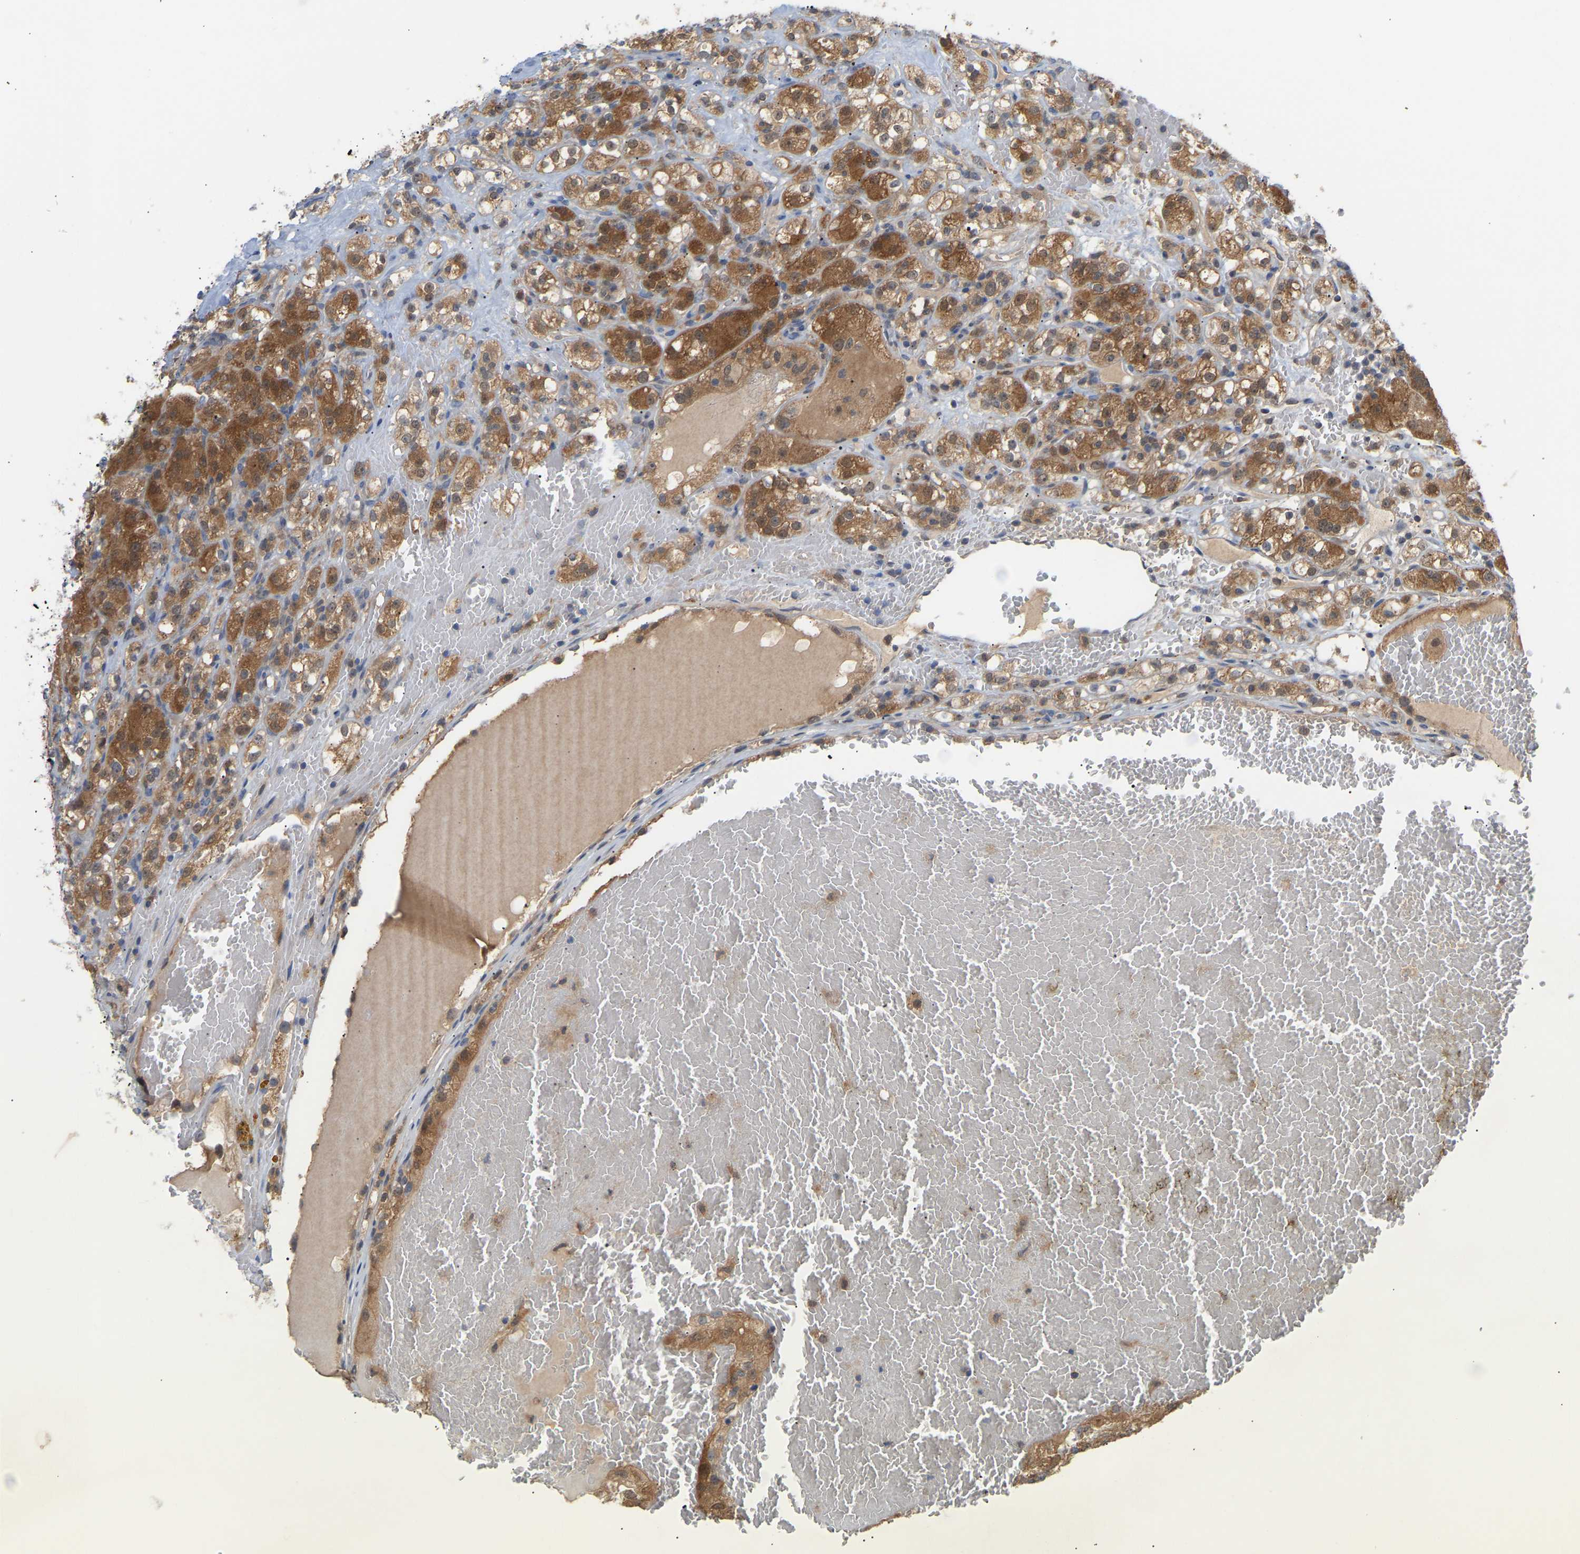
{"staining": {"intensity": "strong", "quantity": ">75%", "location": "cytoplasmic/membranous,nuclear"}, "tissue": "renal cancer", "cell_type": "Tumor cells", "image_type": "cancer", "snomed": [{"axis": "morphology", "description": "Normal tissue, NOS"}, {"axis": "morphology", "description": "Adenocarcinoma, NOS"}, {"axis": "topography", "description": "Kidney"}], "caption": "Adenocarcinoma (renal) stained with immunohistochemistry (IHC) displays strong cytoplasmic/membranous and nuclear positivity in approximately >75% of tumor cells.", "gene": "TPMT", "patient": {"sex": "male", "age": 61}}